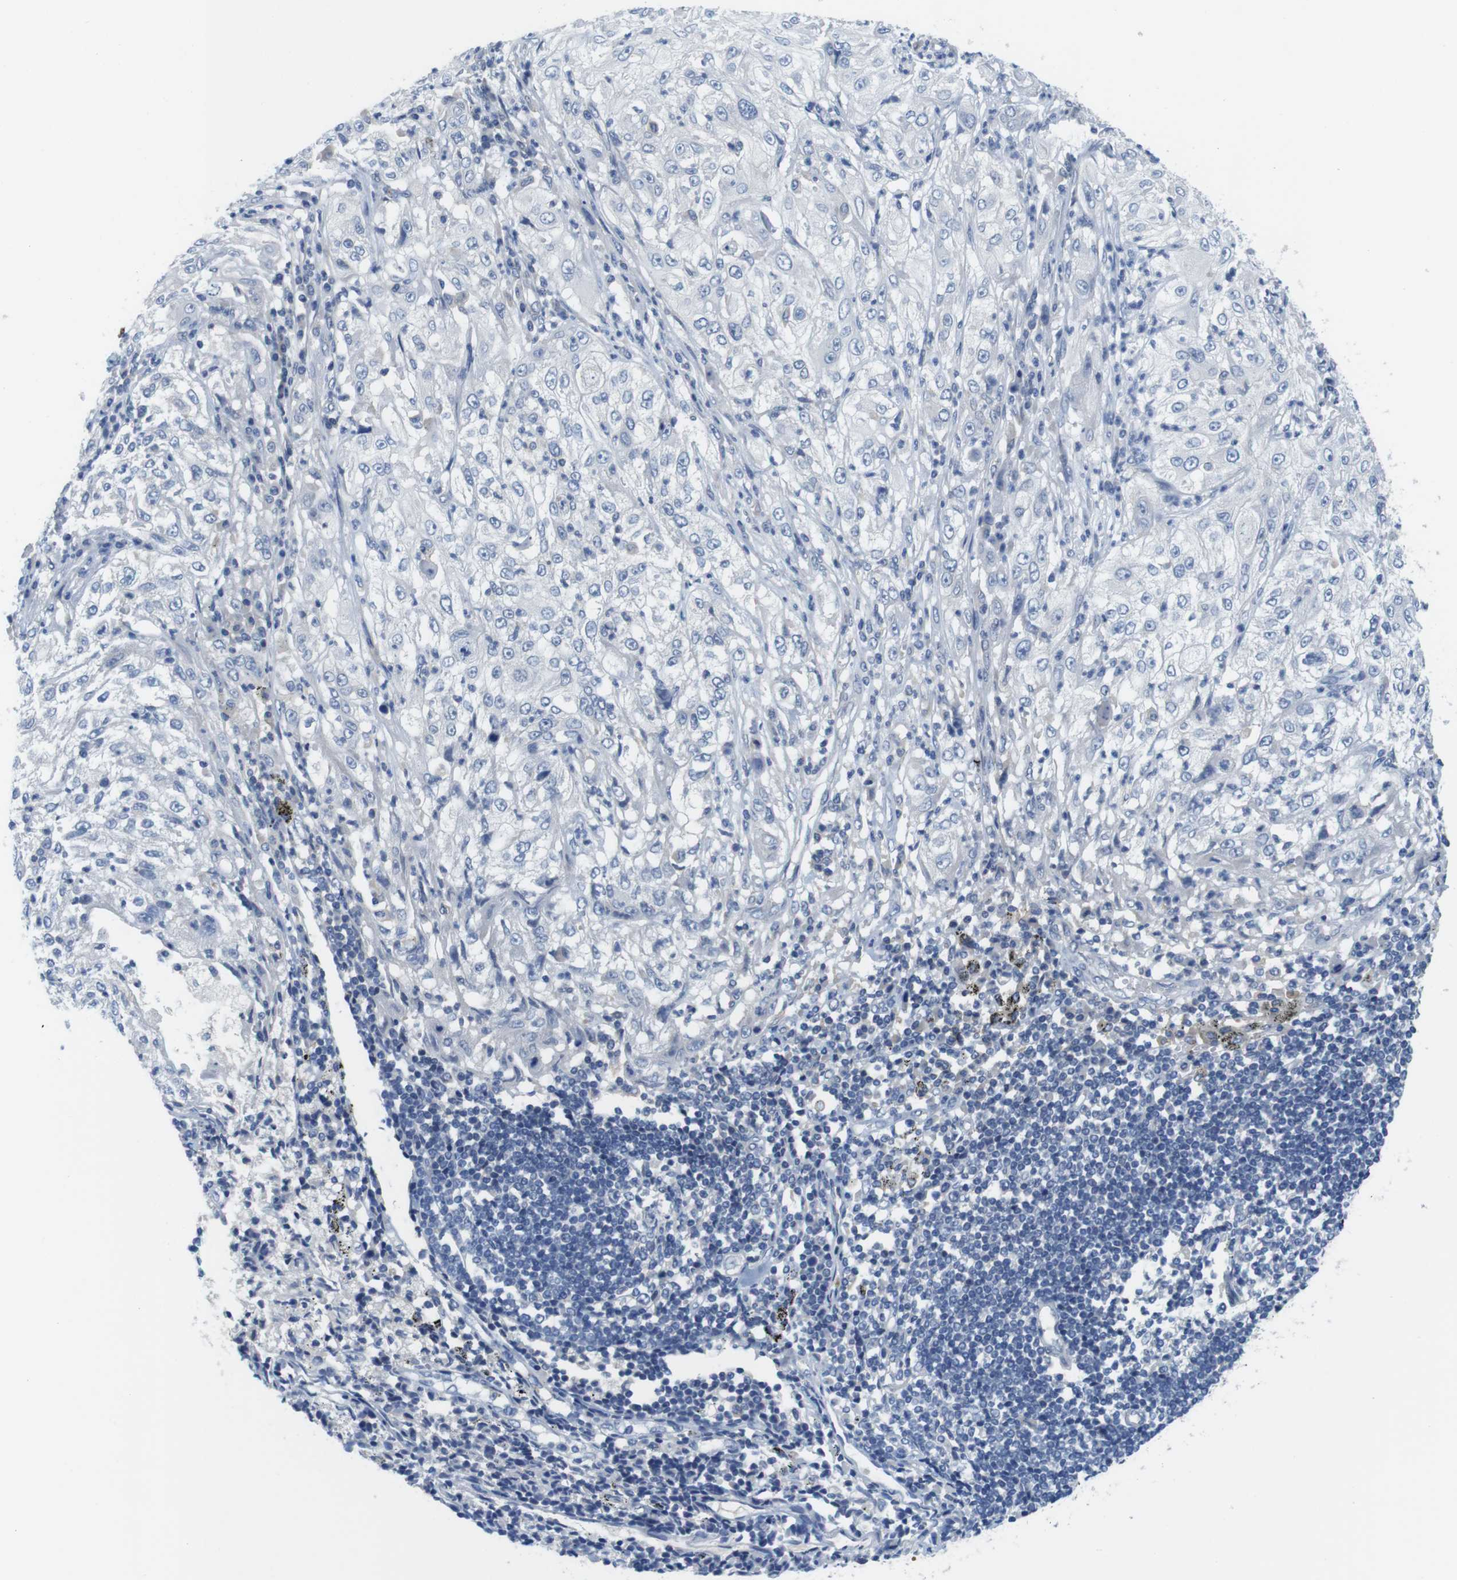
{"staining": {"intensity": "negative", "quantity": "none", "location": "none"}, "tissue": "lung cancer", "cell_type": "Tumor cells", "image_type": "cancer", "snomed": [{"axis": "morphology", "description": "Inflammation, NOS"}, {"axis": "morphology", "description": "Squamous cell carcinoma, NOS"}, {"axis": "topography", "description": "Lymph node"}, {"axis": "topography", "description": "Soft tissue"}, {"axis": "topography", "description": "Lung"}], "caption": "Immunohistochemistry (IHC) photomicrograph of neoplastic tissue: lung squamous cell carcinoma stained with DAB exhibits no significant protein expression in tumor cells. (DAB (3,3'-diaminobenzidine) immunohistochemistry (IHC), high magnification).", "gene": "HERPUD2", "patient": {"sex": "male", "age": 66}}